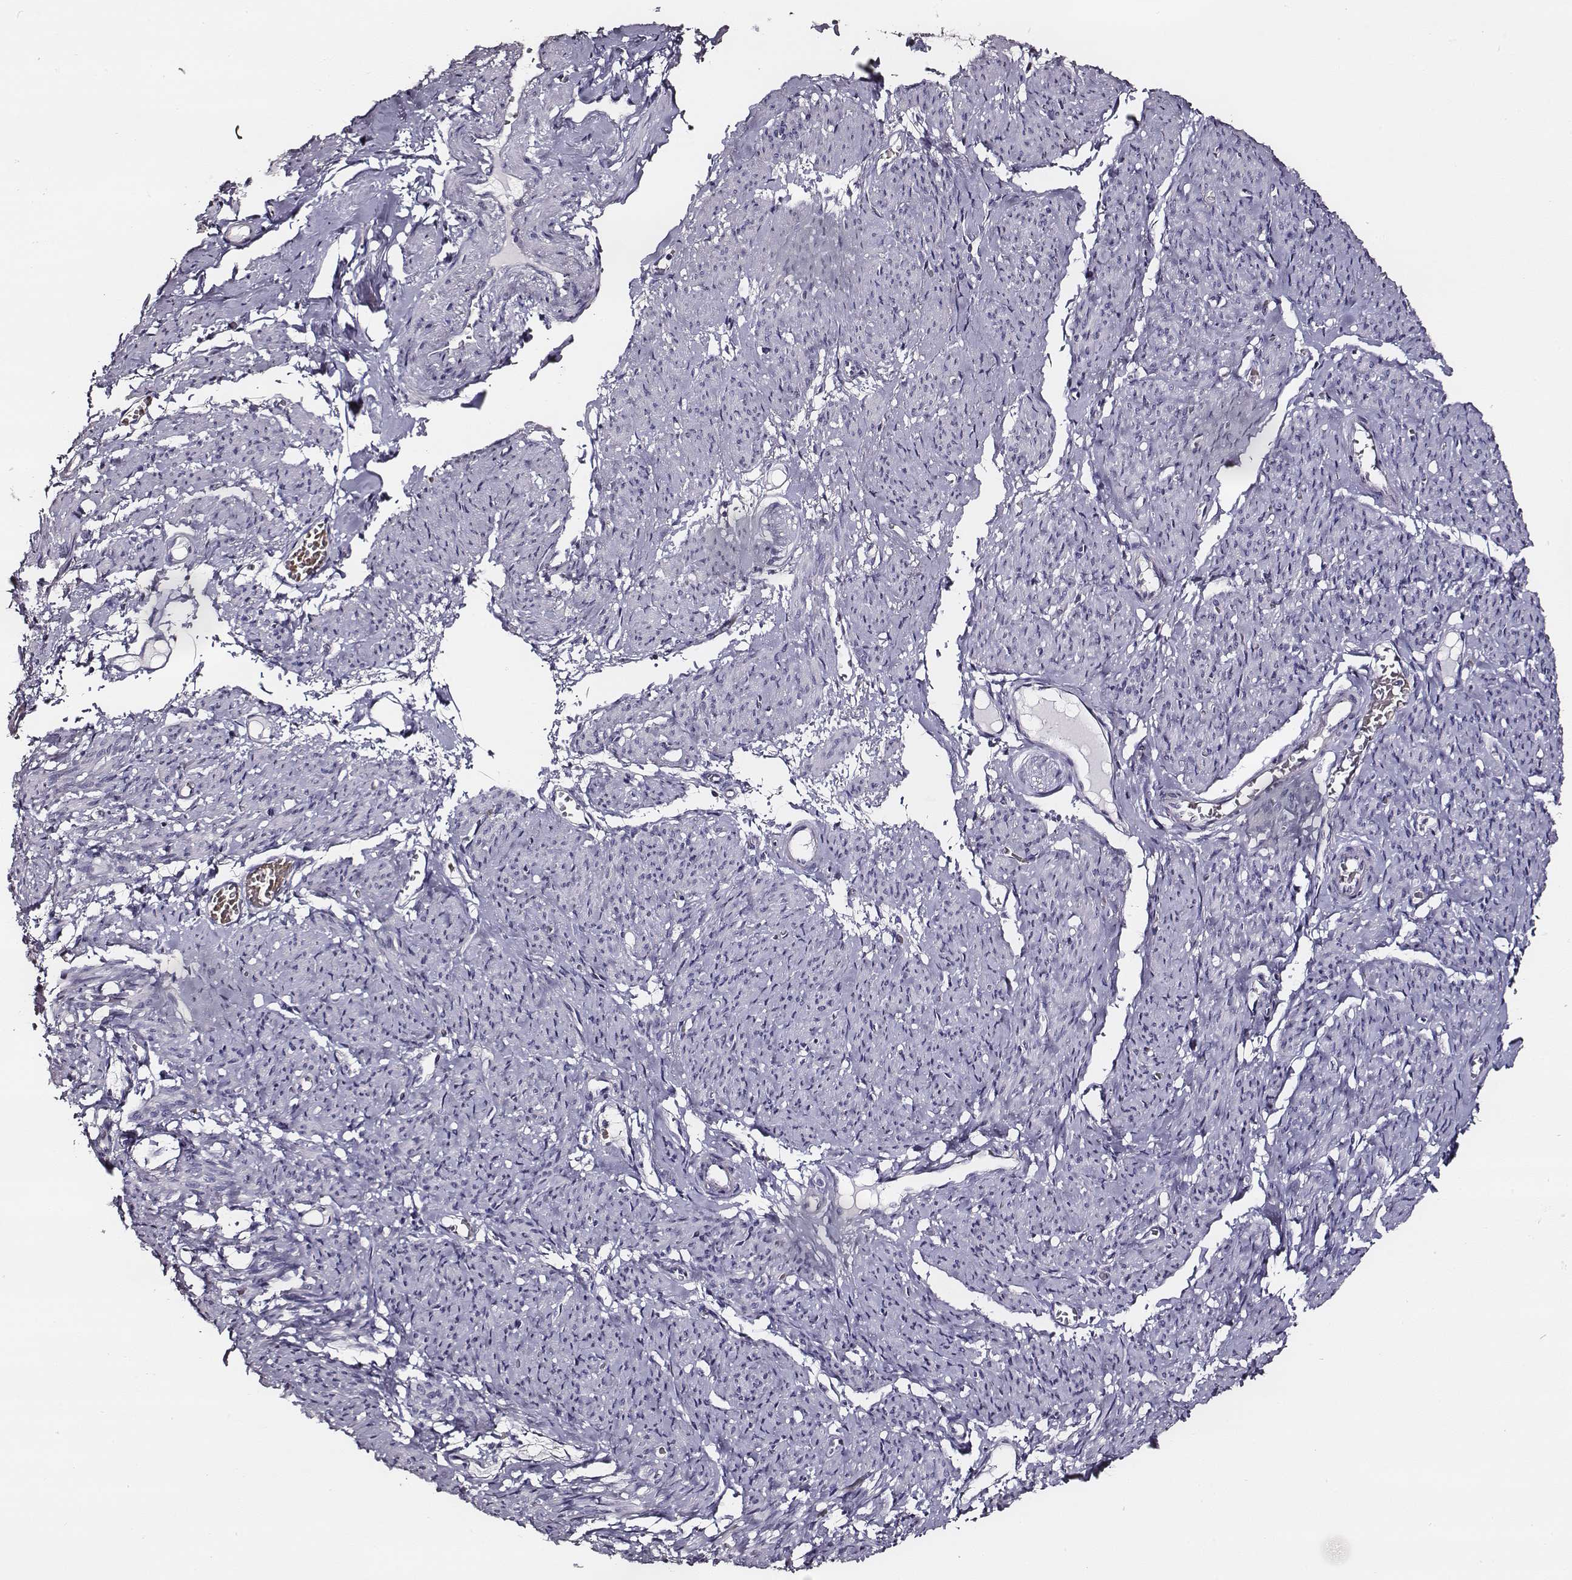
{"staining": {"intensity": "negative", "quantity": "none", "location": "none"}, "tissue": "smooth muscle", "cell_type": "Smooth muscle cells", "image_type": "normal", "snomed": [{"axis": "morphology", "description": "Normal tissue, NOS"}, {"axis": "topography", "description": "Smooth muscle"}], "caption": "A high-resolution photomicrograph shows IHC staining of normal smooth muscle, which exhibits no significant expression in smooth muscle cells.", "gene": "AADAT", "patient": {"sex": "female", "age": 65}}